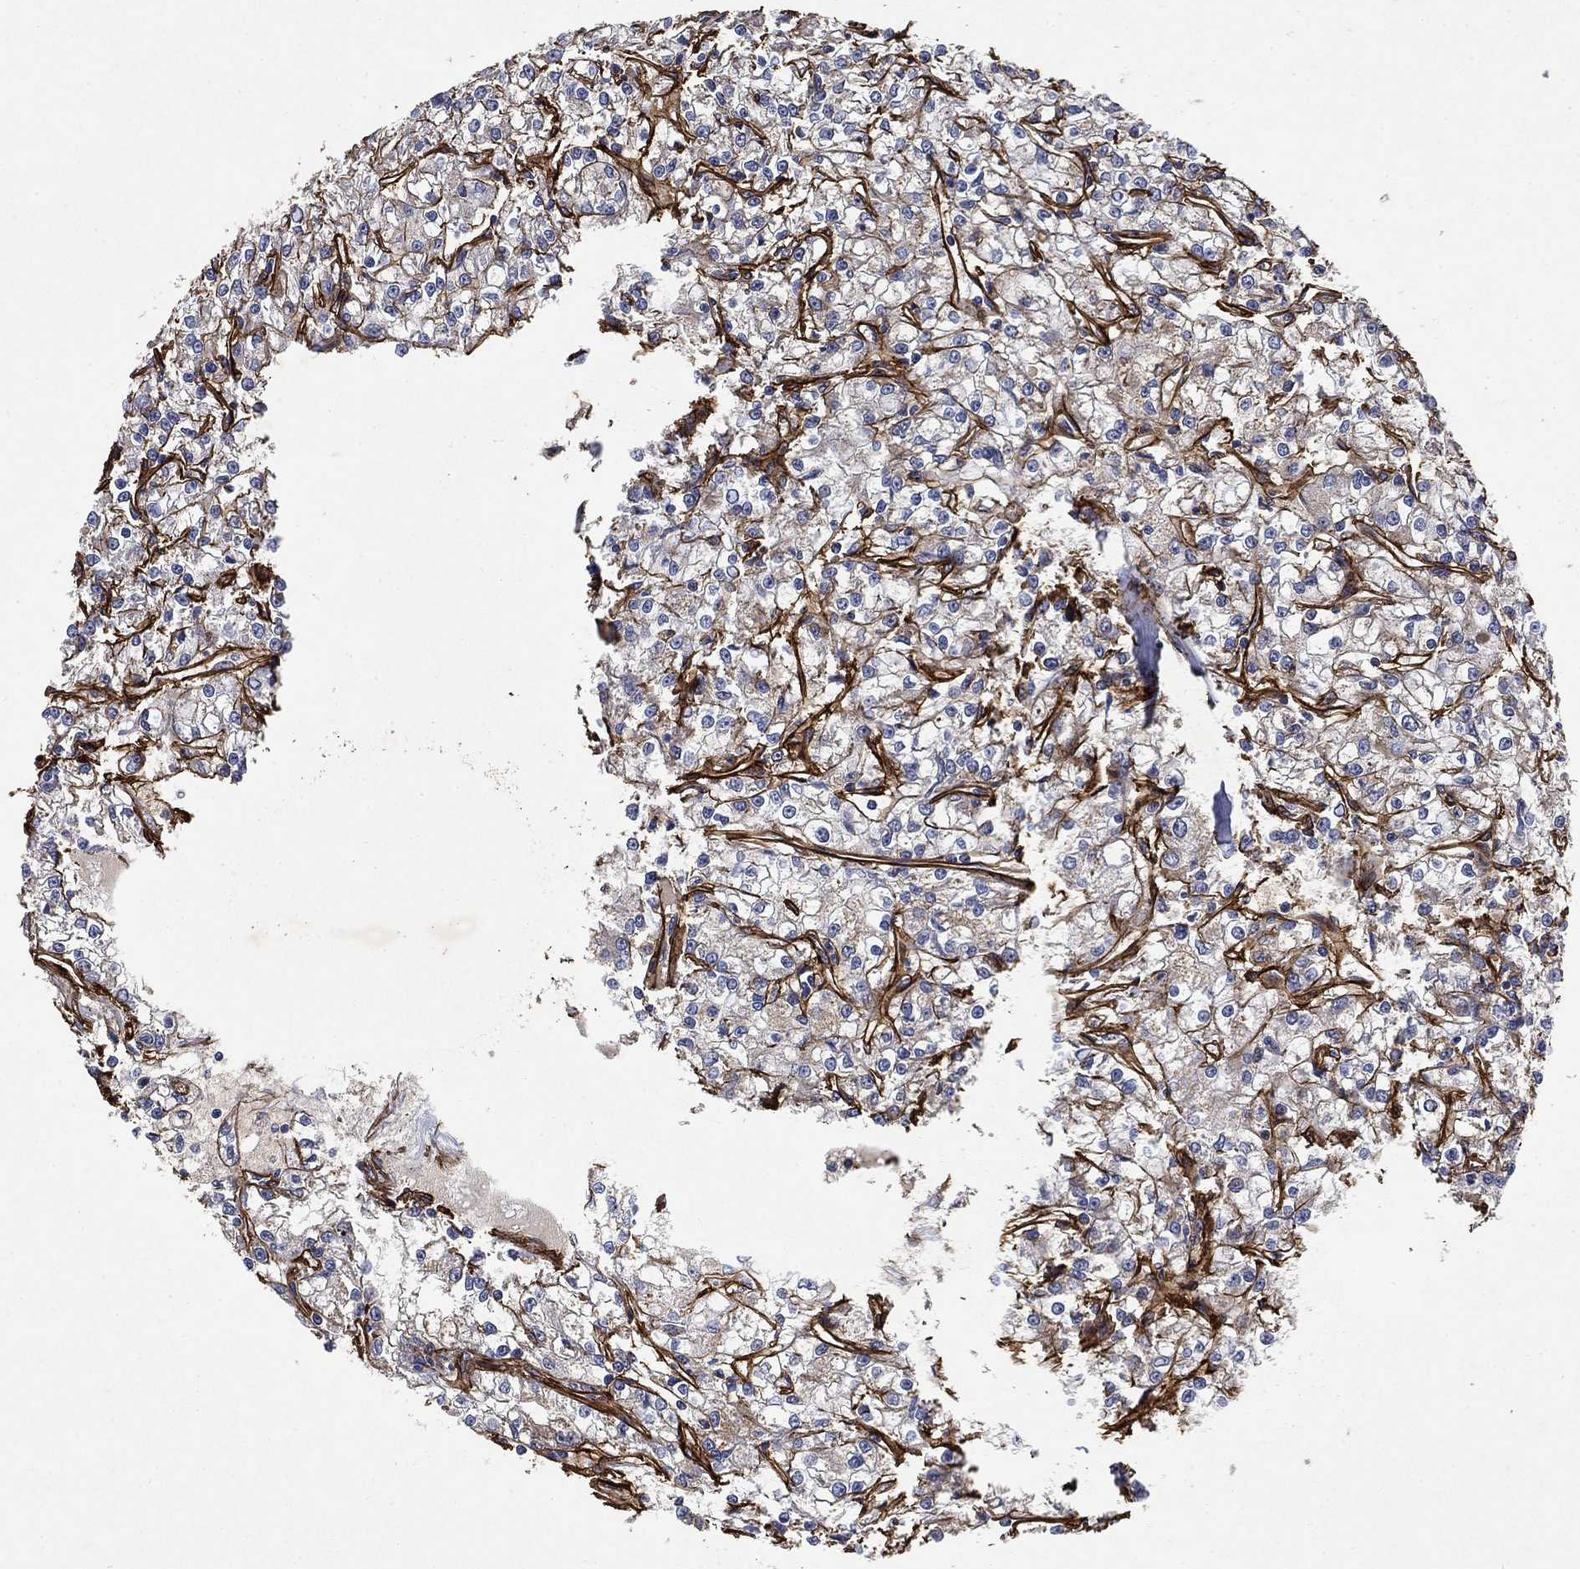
{"staining": {"intensity": "negative", "quantity": "none", "location": "none"}, "tissue": "renal cancer", "cell_type": "Tumor cells", "image_type": "cancer", "snomed": [{"axis": "morphology", "description": "Adenocarcinoma, NOS"}, {"axis": "topography", "description": "Kidney"}], "caption": "This image is of adenocarcinoma (renal) stained with IHC to label a protein in brown with the nuclei are counter-stained blue. There is no positivity in tumor cells.", "gene": "COL4A2", "patient": {"sex": "female", "age": 59}}